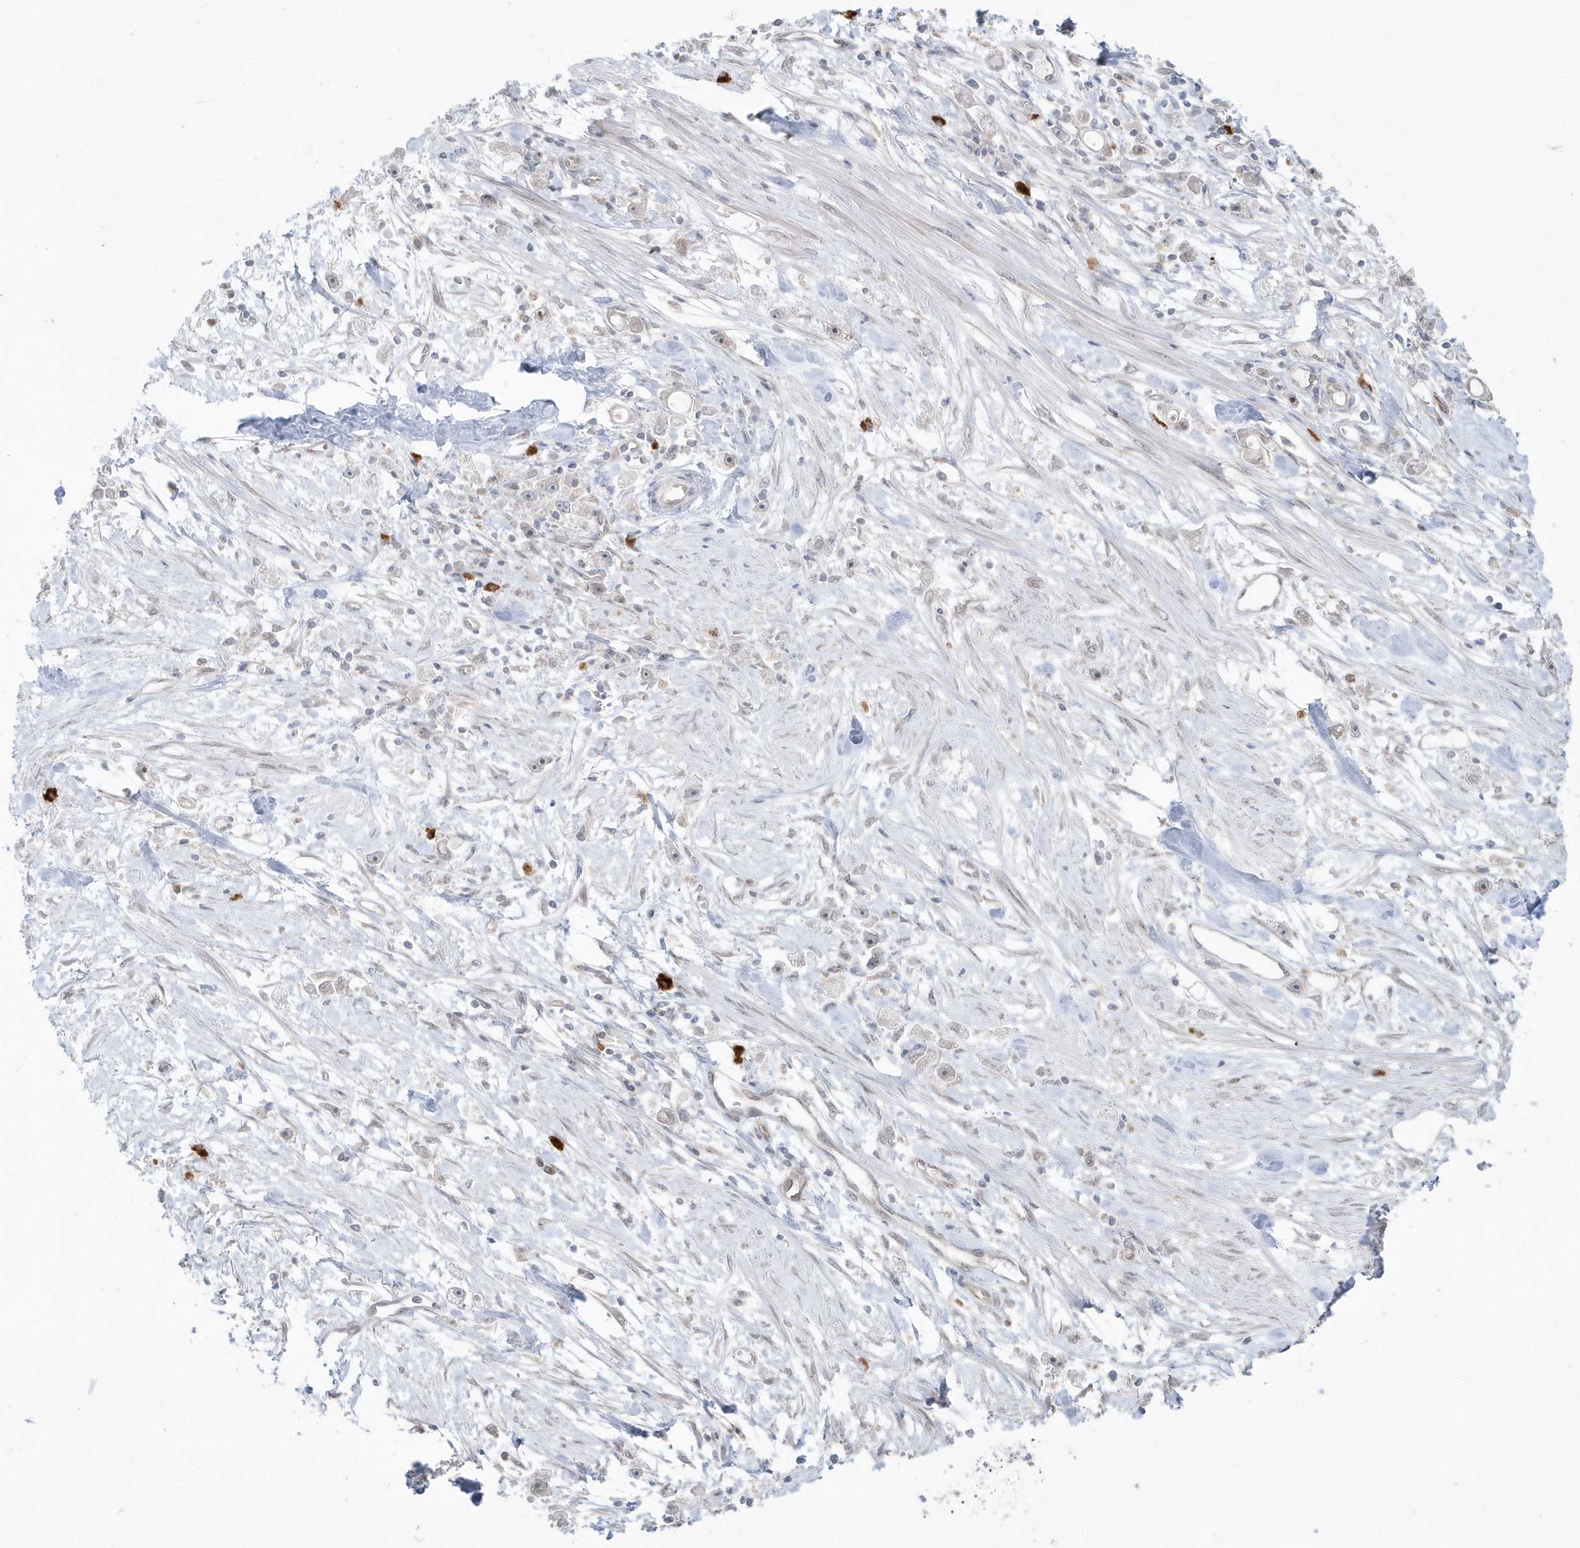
{"staining": {"intensity": "negative", "quantity": "none", "location": "none"}, "tissue": "stomach cancer", "cell_type": "Tumor cells", "image_type": "cancer", "snomed": [{"axis": "morphology", "description": "Adenocarcinoma, NOS"}, {"axis": "topography", "description": "Stomach"}], "caption": "This is an immunohistochemistry photomicrograph of stomach cancer. There is no expression in tumor cells.", "gene": "DHX57", "patient": {"sex": "female", "age": 59}}